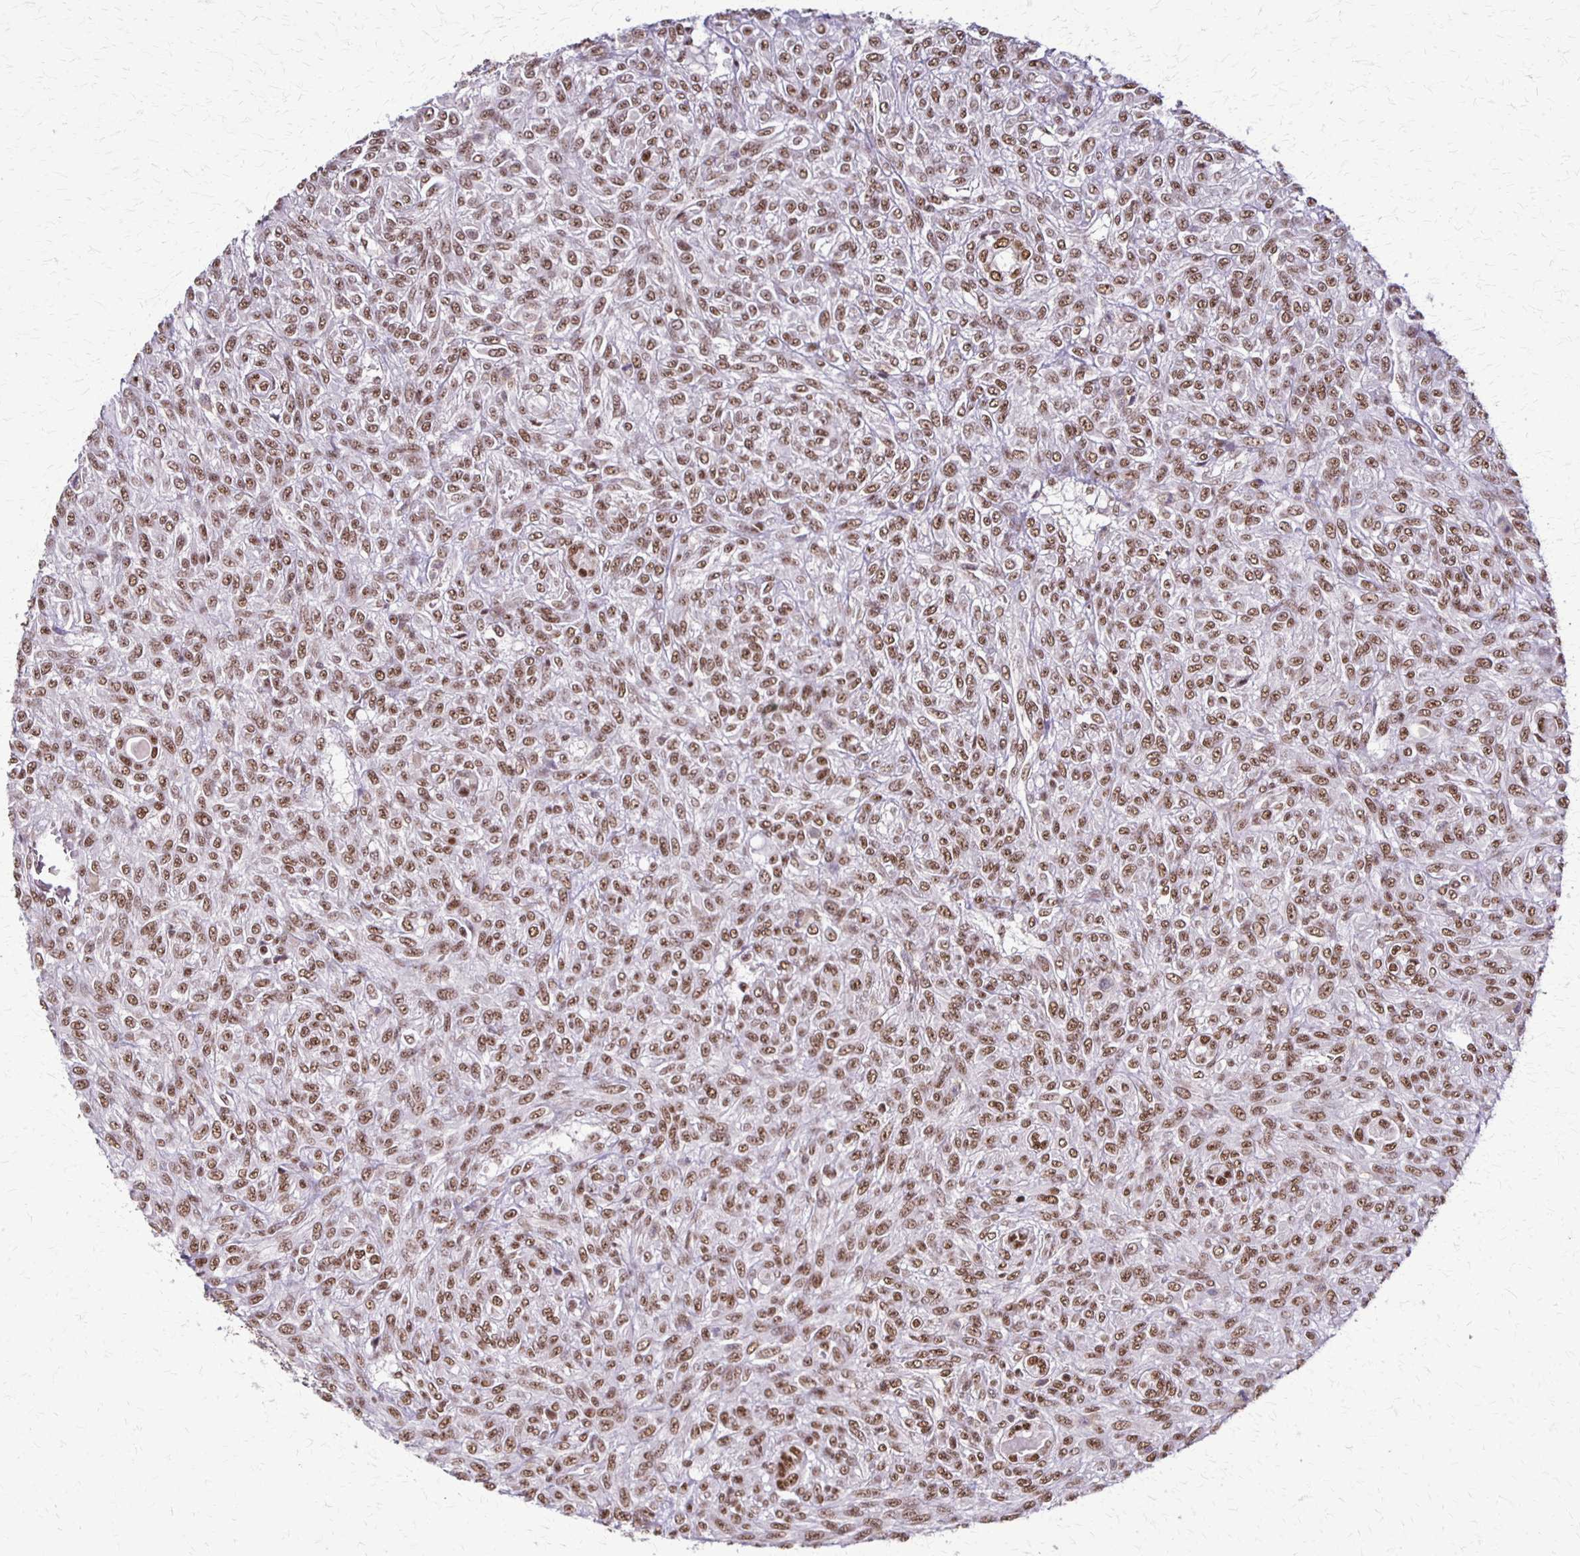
{"staining": {"intensity": "moderate", "quantity": ">75%", "location": "nuclear"}, "tissue": "renal cancer", "cell_type": "Tumor cells", "image_type": "cancer", "snomed": [{"axis": "morphology", "description": "Adenocarcinoma, NOS"}, {"axis": "topography", "description": "Kidney"}], "caption": "Immunohistochemical staining of human renal cancer shows moderate nuclear protein positivity in about >75% of tumor cells.", "gene": "XRCC6", "patient": {"sex": "male", "age": 58}}